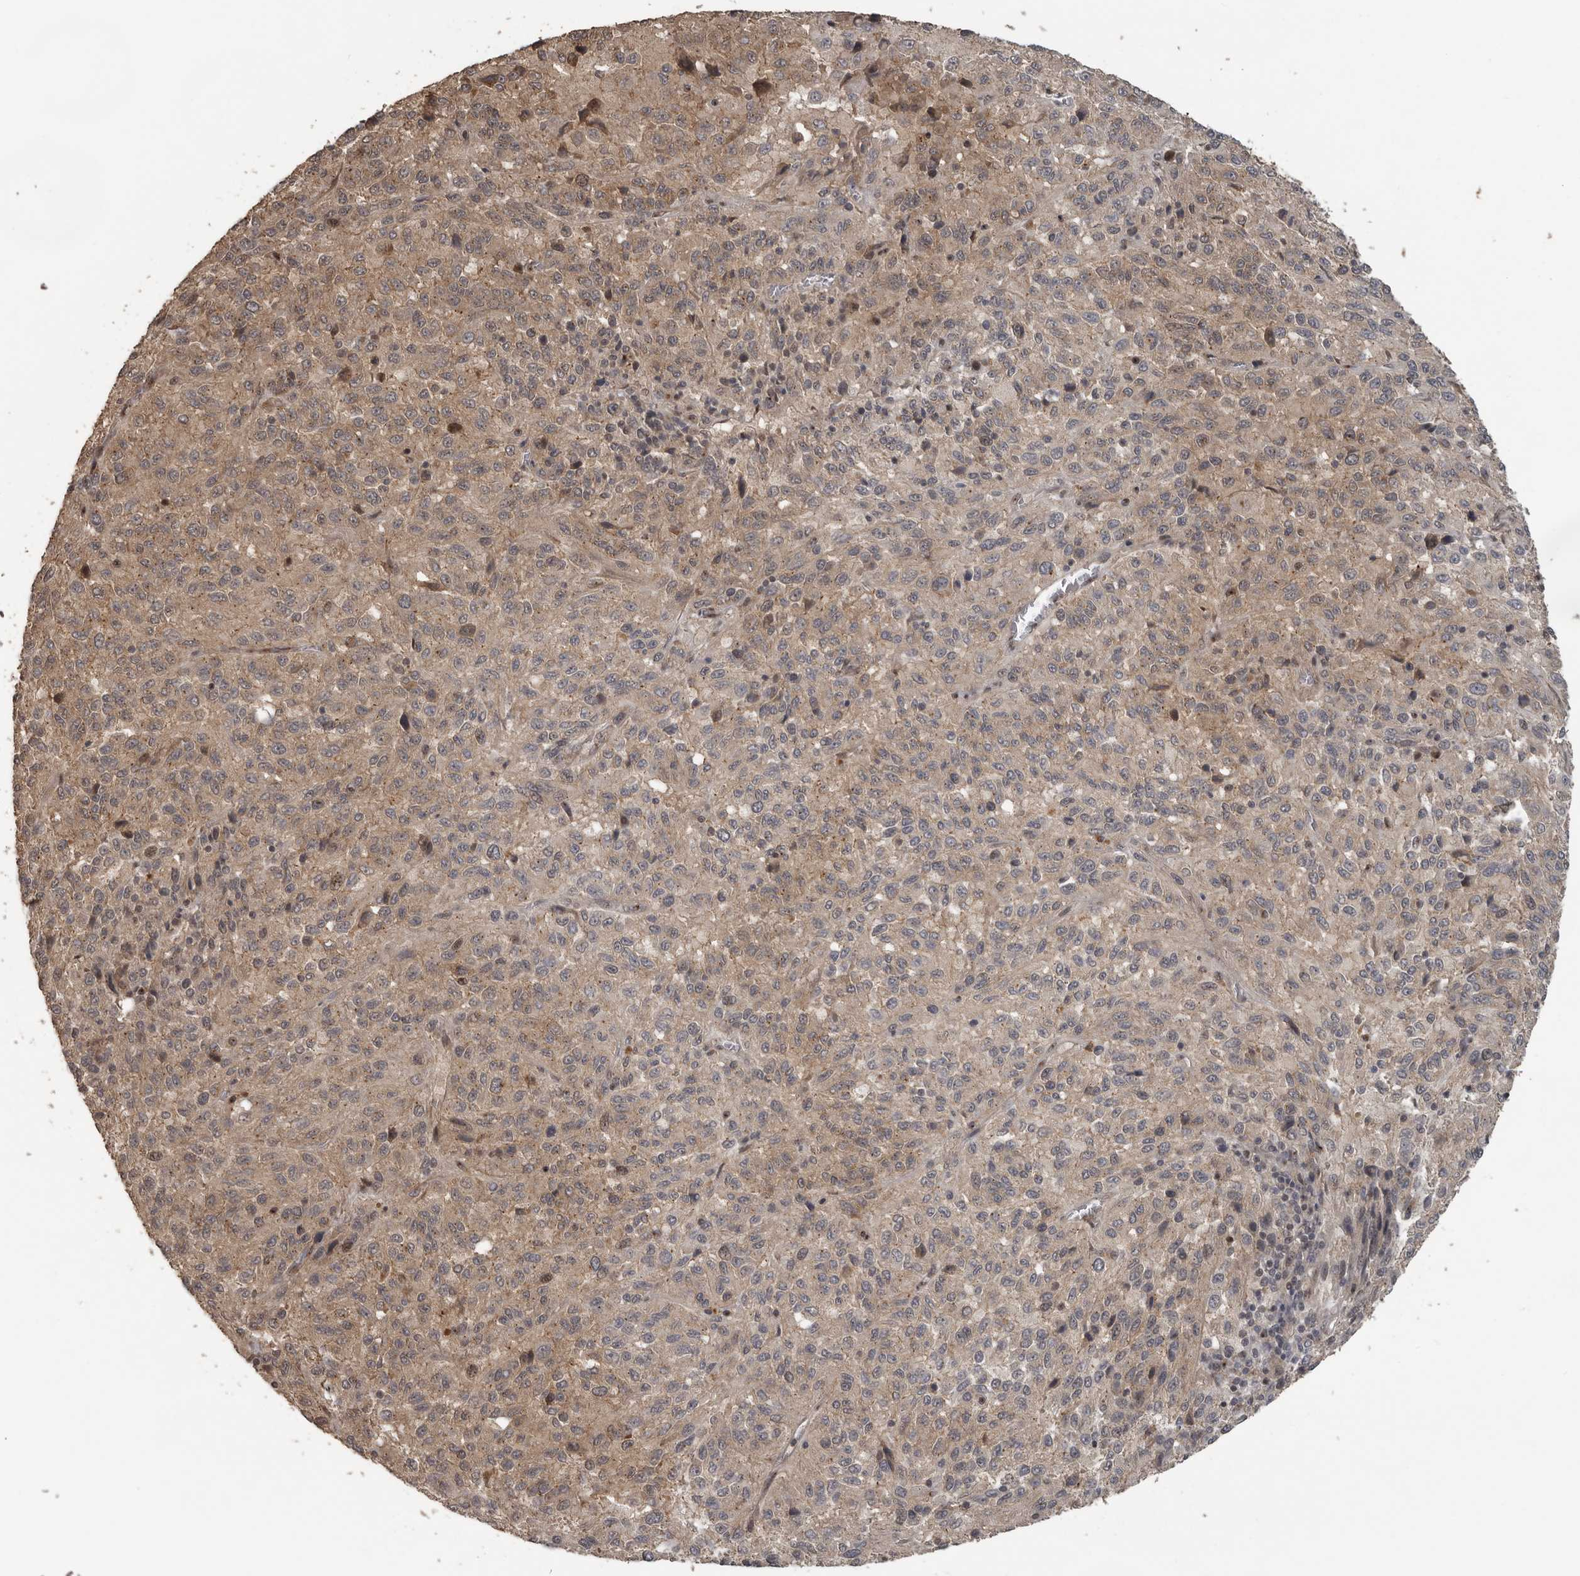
{"staining": {"intensity": "weak", "quantity": ">75%", "location": "cytoplasmic/membranous"}, "tissue": "melanoma", "cell_type": "Tumor cells", "image_type": "cancer", "snomed": [{"axis": "morphology", "description": "Malignant melanoma, Metastatic site"}, {"axis": "topography", "description": "Lung"}], "caption": "Brown immunohistochemical staining in human malignant melanoma (metastatic site) shows weak cytoplasmic/membranous staining in about >75% of tumor cells. (DAB (3,3'-diaminobenzidine) IHC, brown staining for protein, blue staining for nuclei).", "gene": "CEP350", "patient": {"sex": "male", "age": 64}}